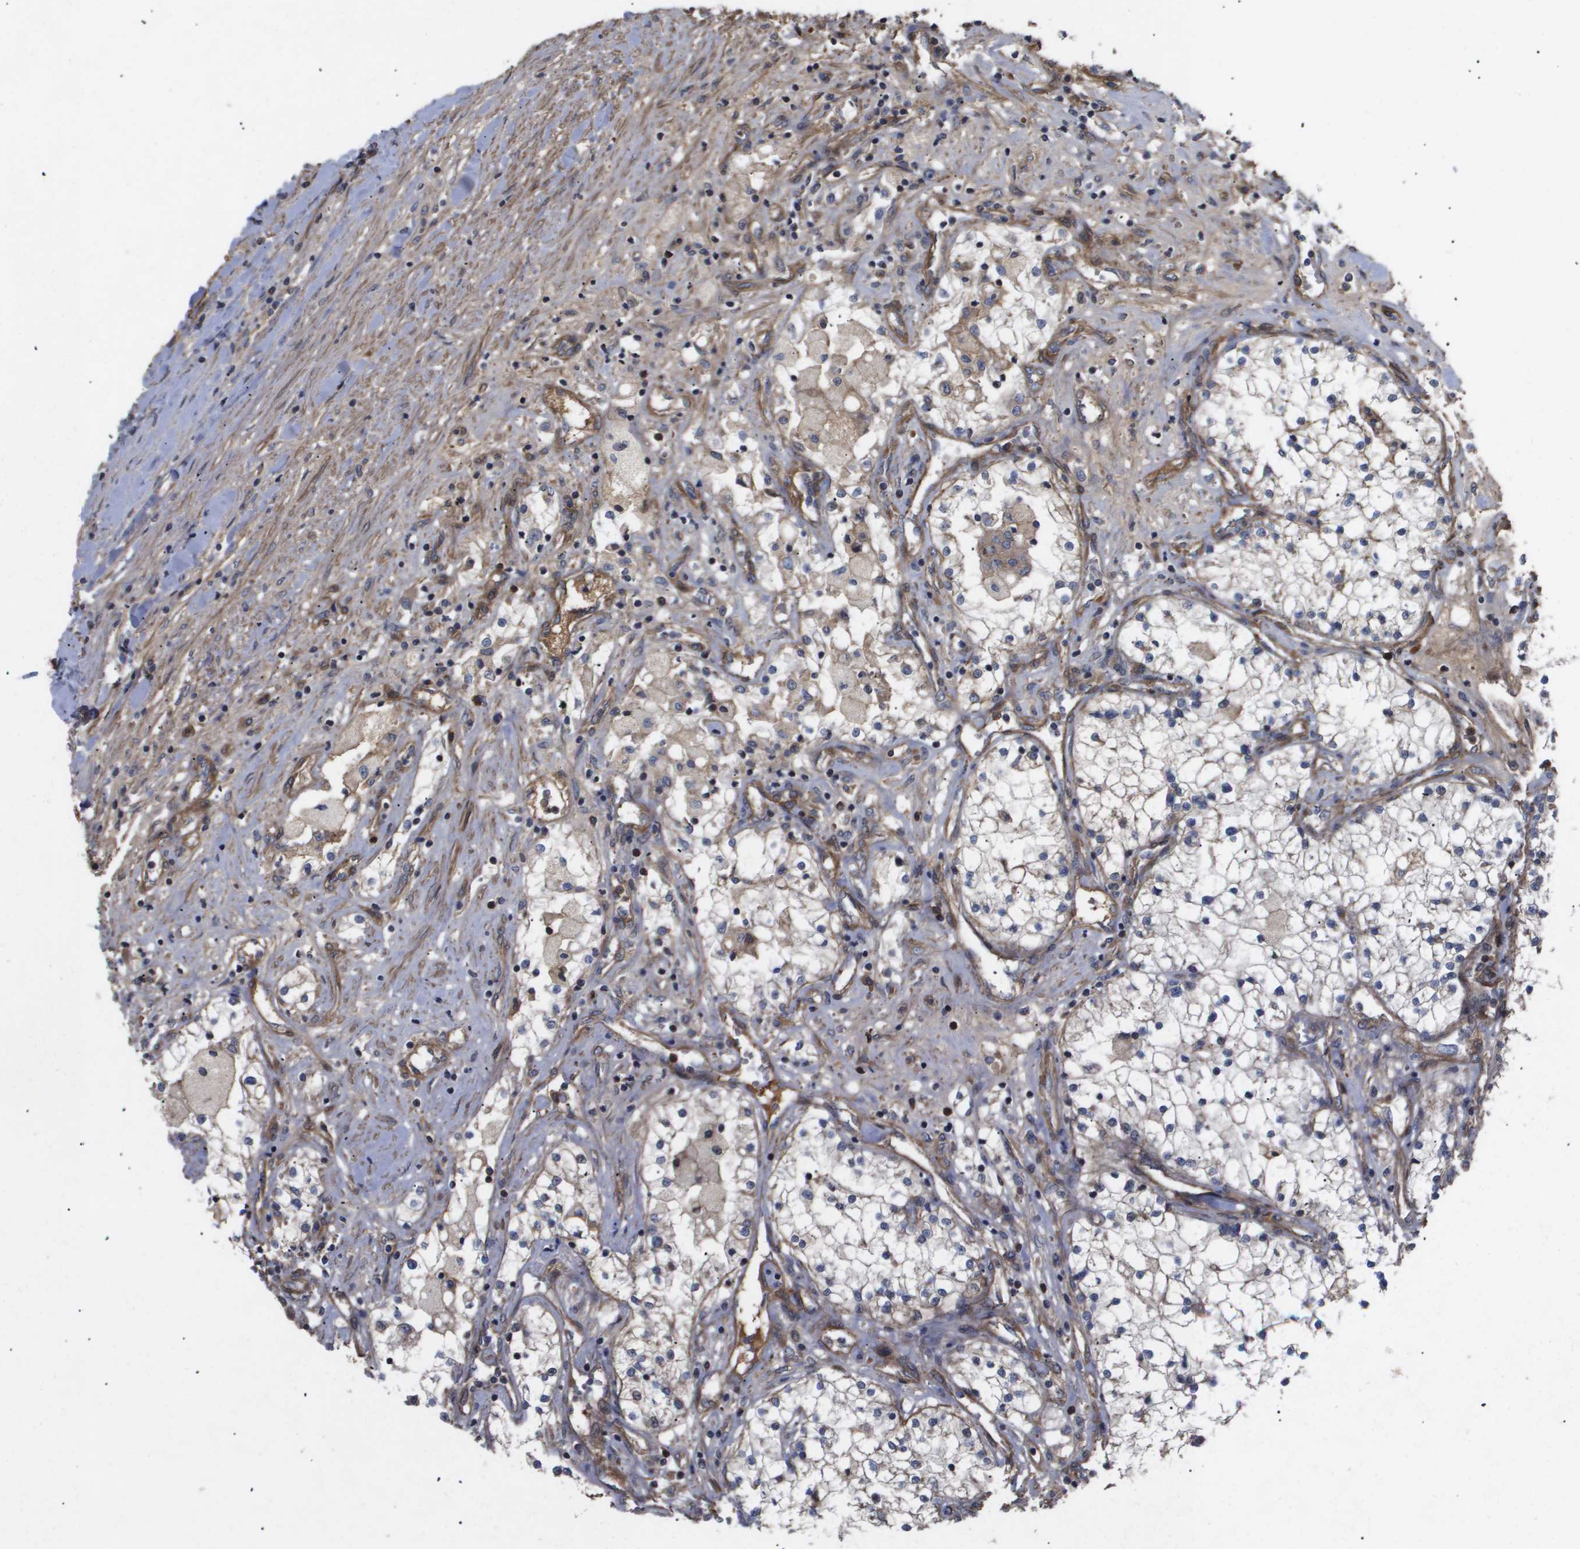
{"staining": {"intensity": "weak", "quantity": "<25%", "location": "cytoplasmic/membranous"}, "tissue": "renal cancer", "cell_type": "Tumor cells", "image_type": "cancer", "snomed": [{"axis": "morphology", "description": "Adenocarcinoma, NOS"}, {"axis": "topography", "description": "Kidney"}], "caption": "Histopathology image shows no protein positivity in tumor cells of adenocarcinoma (renal) tissue. Nuclei are stained in blue.", "gene": "TNS1", "patient": {"sex": "male", "age": 68}}